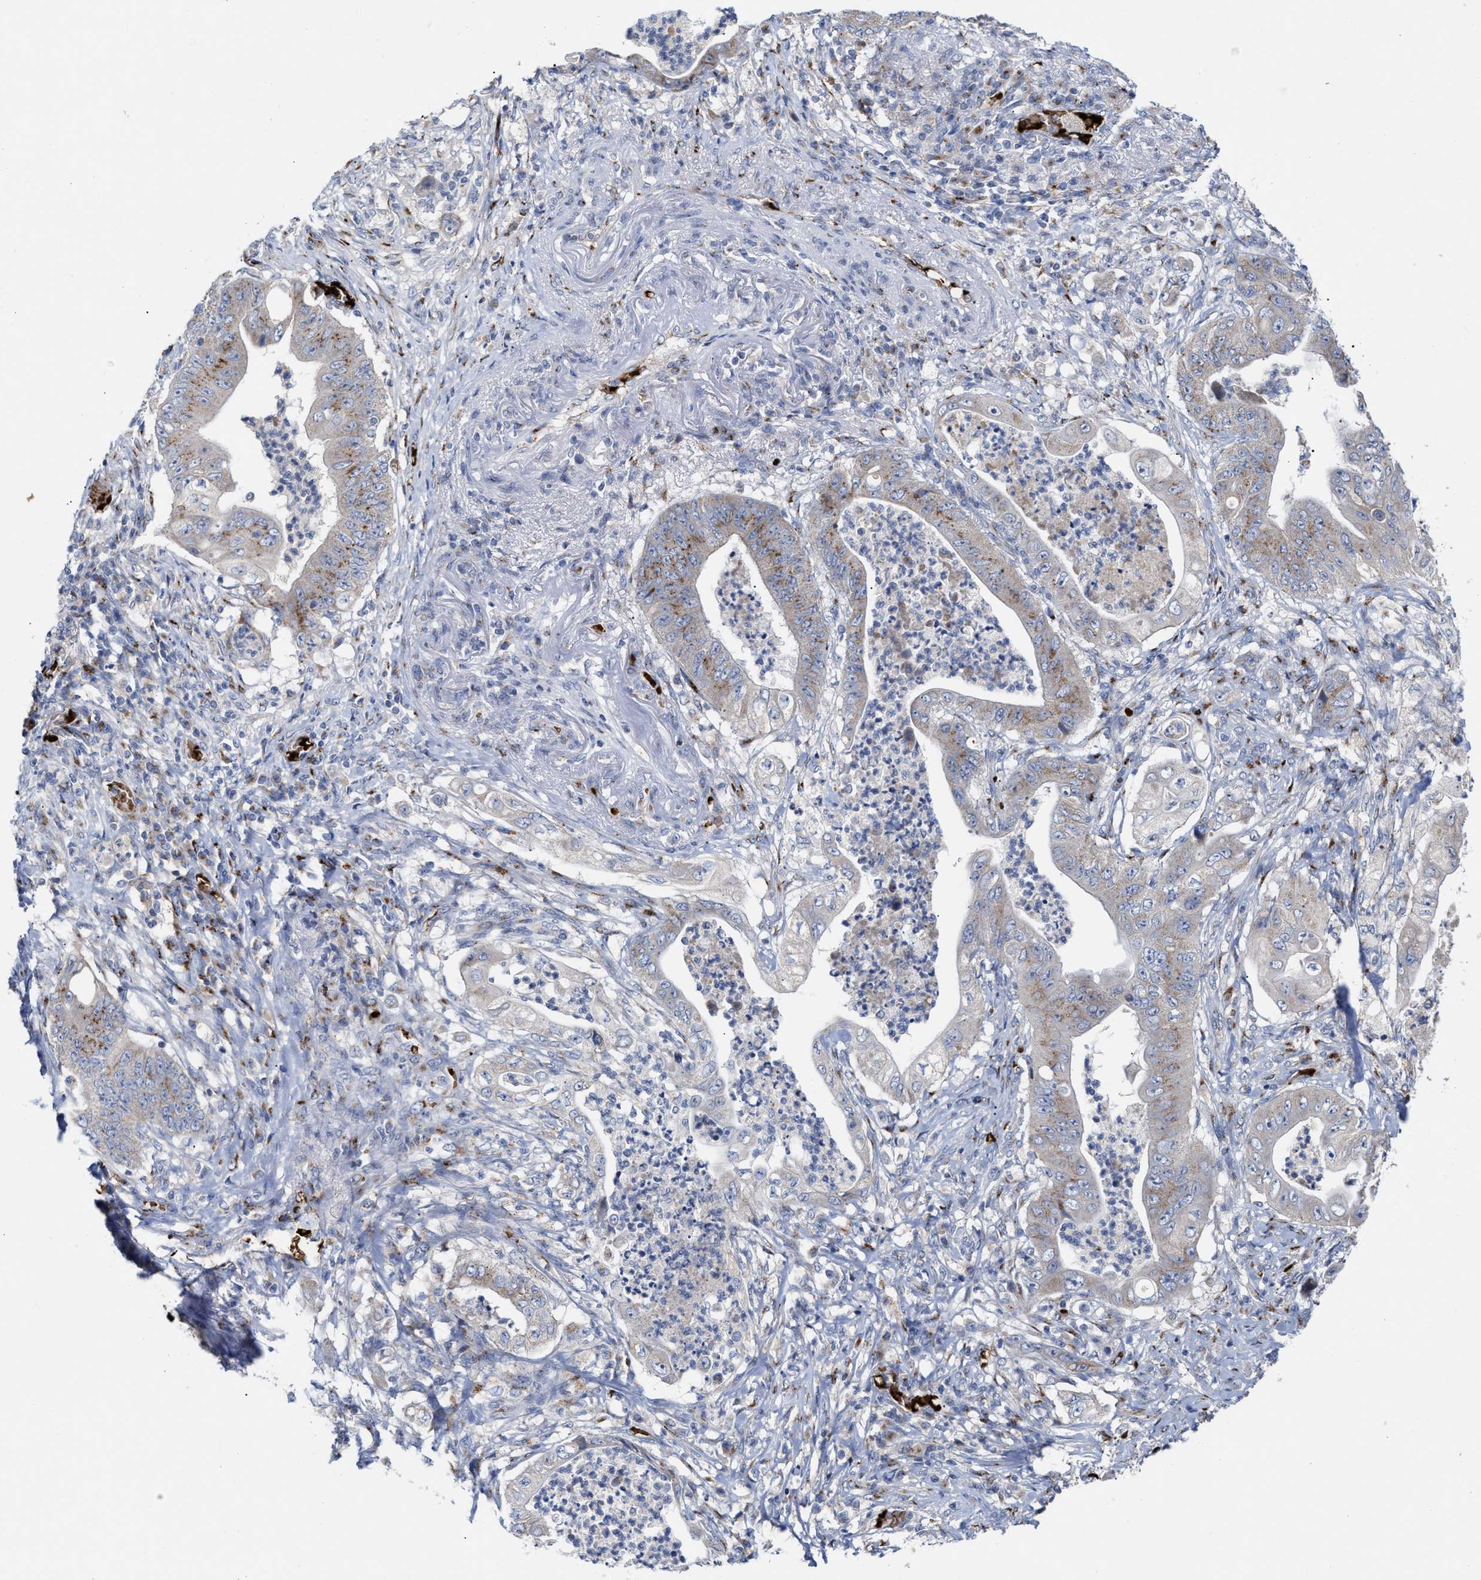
{"staining": {"intensity": "moderate", "quantity": "25%-75%", "location": "cytoplasmic/membranous"}, "tissue": "stomach cancer", "cell_type": "Tumor cells", "image_type": "cancer", "snomed": [{"axis": "morphology", "description": "Adenocarcinoma, NOS"}, {"axis": "topography", "description": "Stomach"}], "caption": "Stomach cancer stained with a protein marker displays moderate staining in tumor cells.", "gene": "CCL2", "patient": {"sex": "female", "age": 73}}